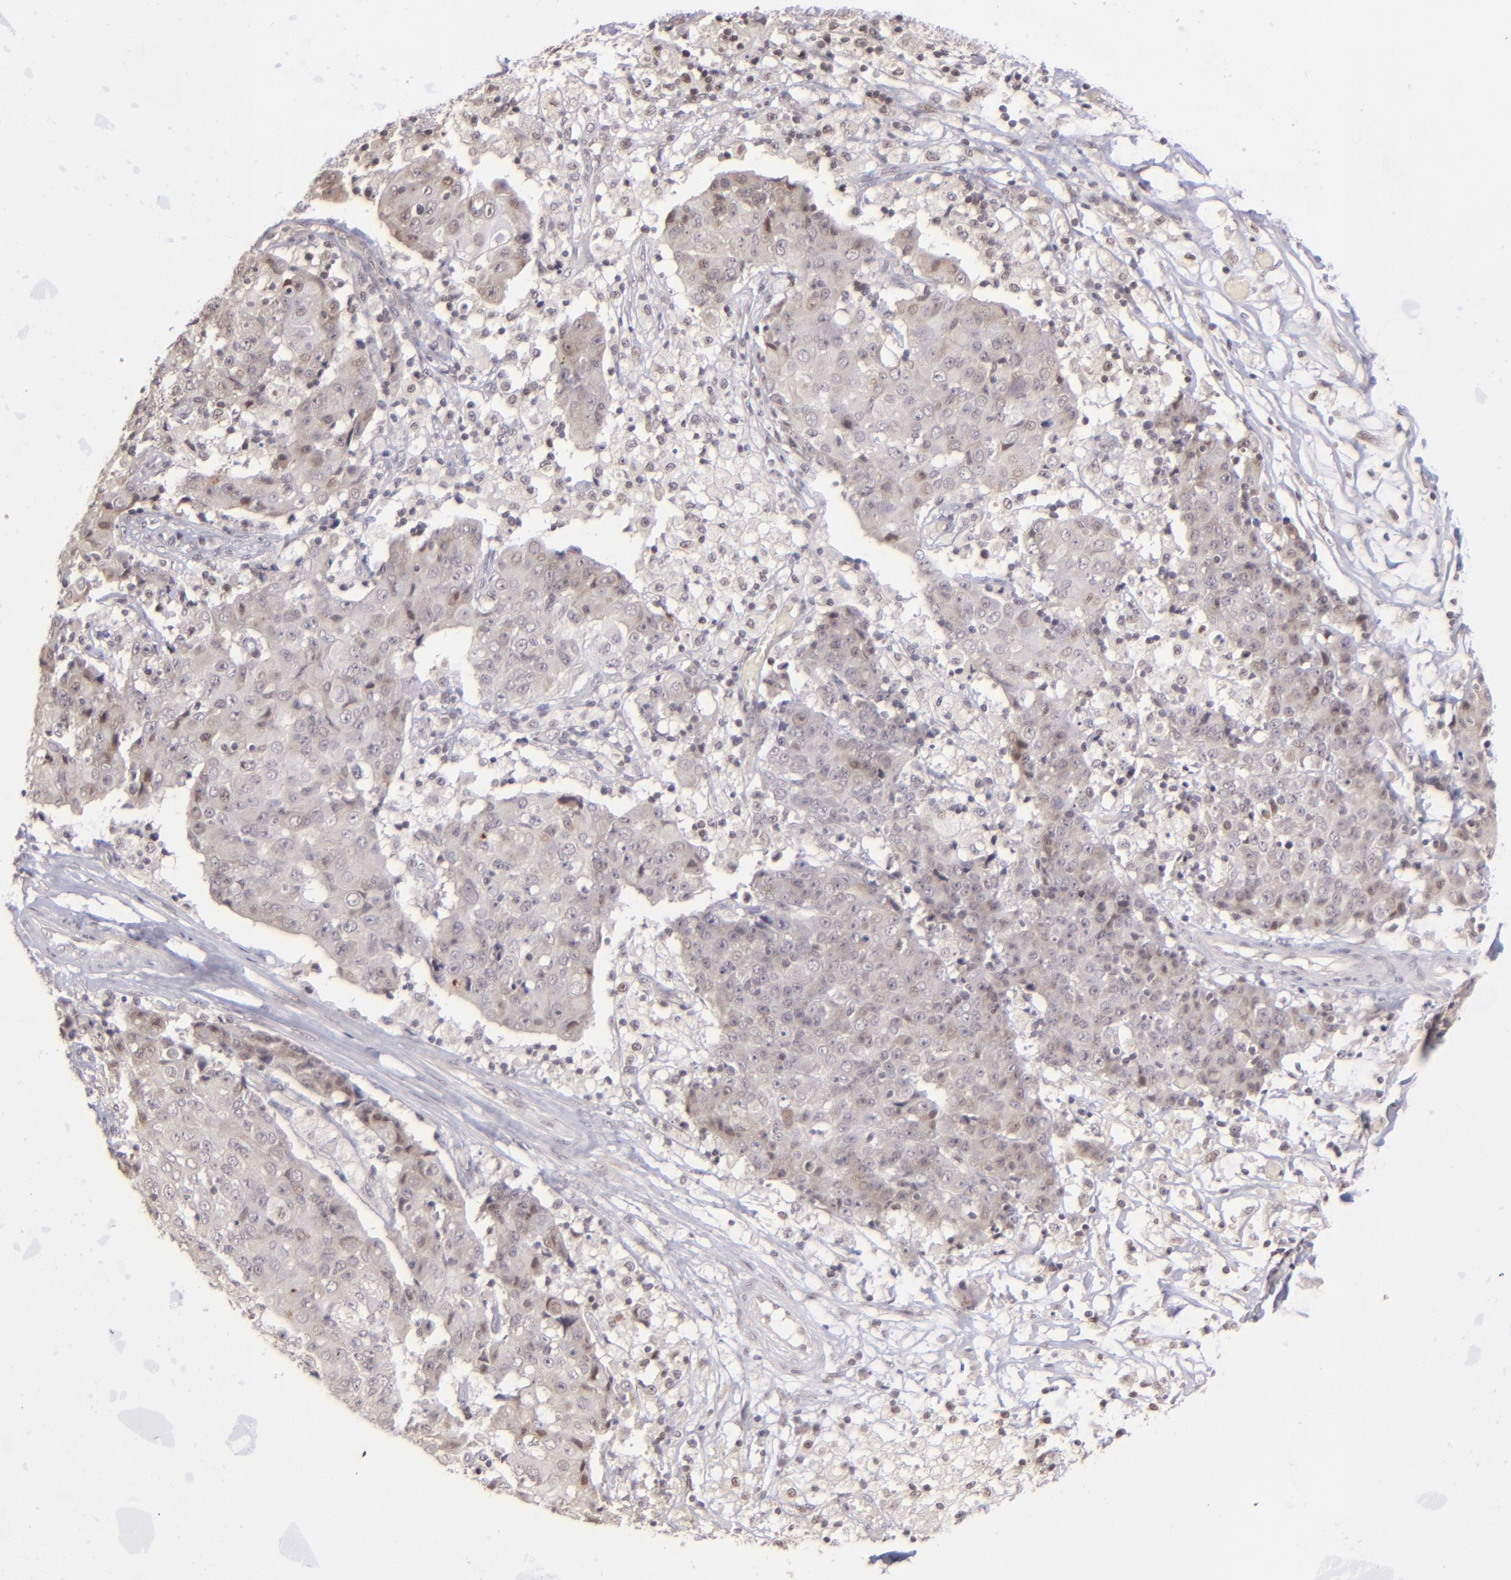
{"staining": {"intensity": "weak", "quantity": "<25%", "location": "nuclear"}, "tissue": "ovarian cancer", "cell_type": "Tumor cells", "image_type": "cancer", "snomed": [{"axis": "morphology", "description": "Carcinoma, endometroid"}, {"axis": "topography", "description": "Ovary"}], "caption": "High magnification brightfield microscopy of ovarian cancer stained with DAB (3,3'-diaminobenzidine) (brown) and counterstained with hematoxylin (blue): tumor cells show no significant positivity.", "gene": "RARB", "patient": {"sex": "female", "age": 42}}